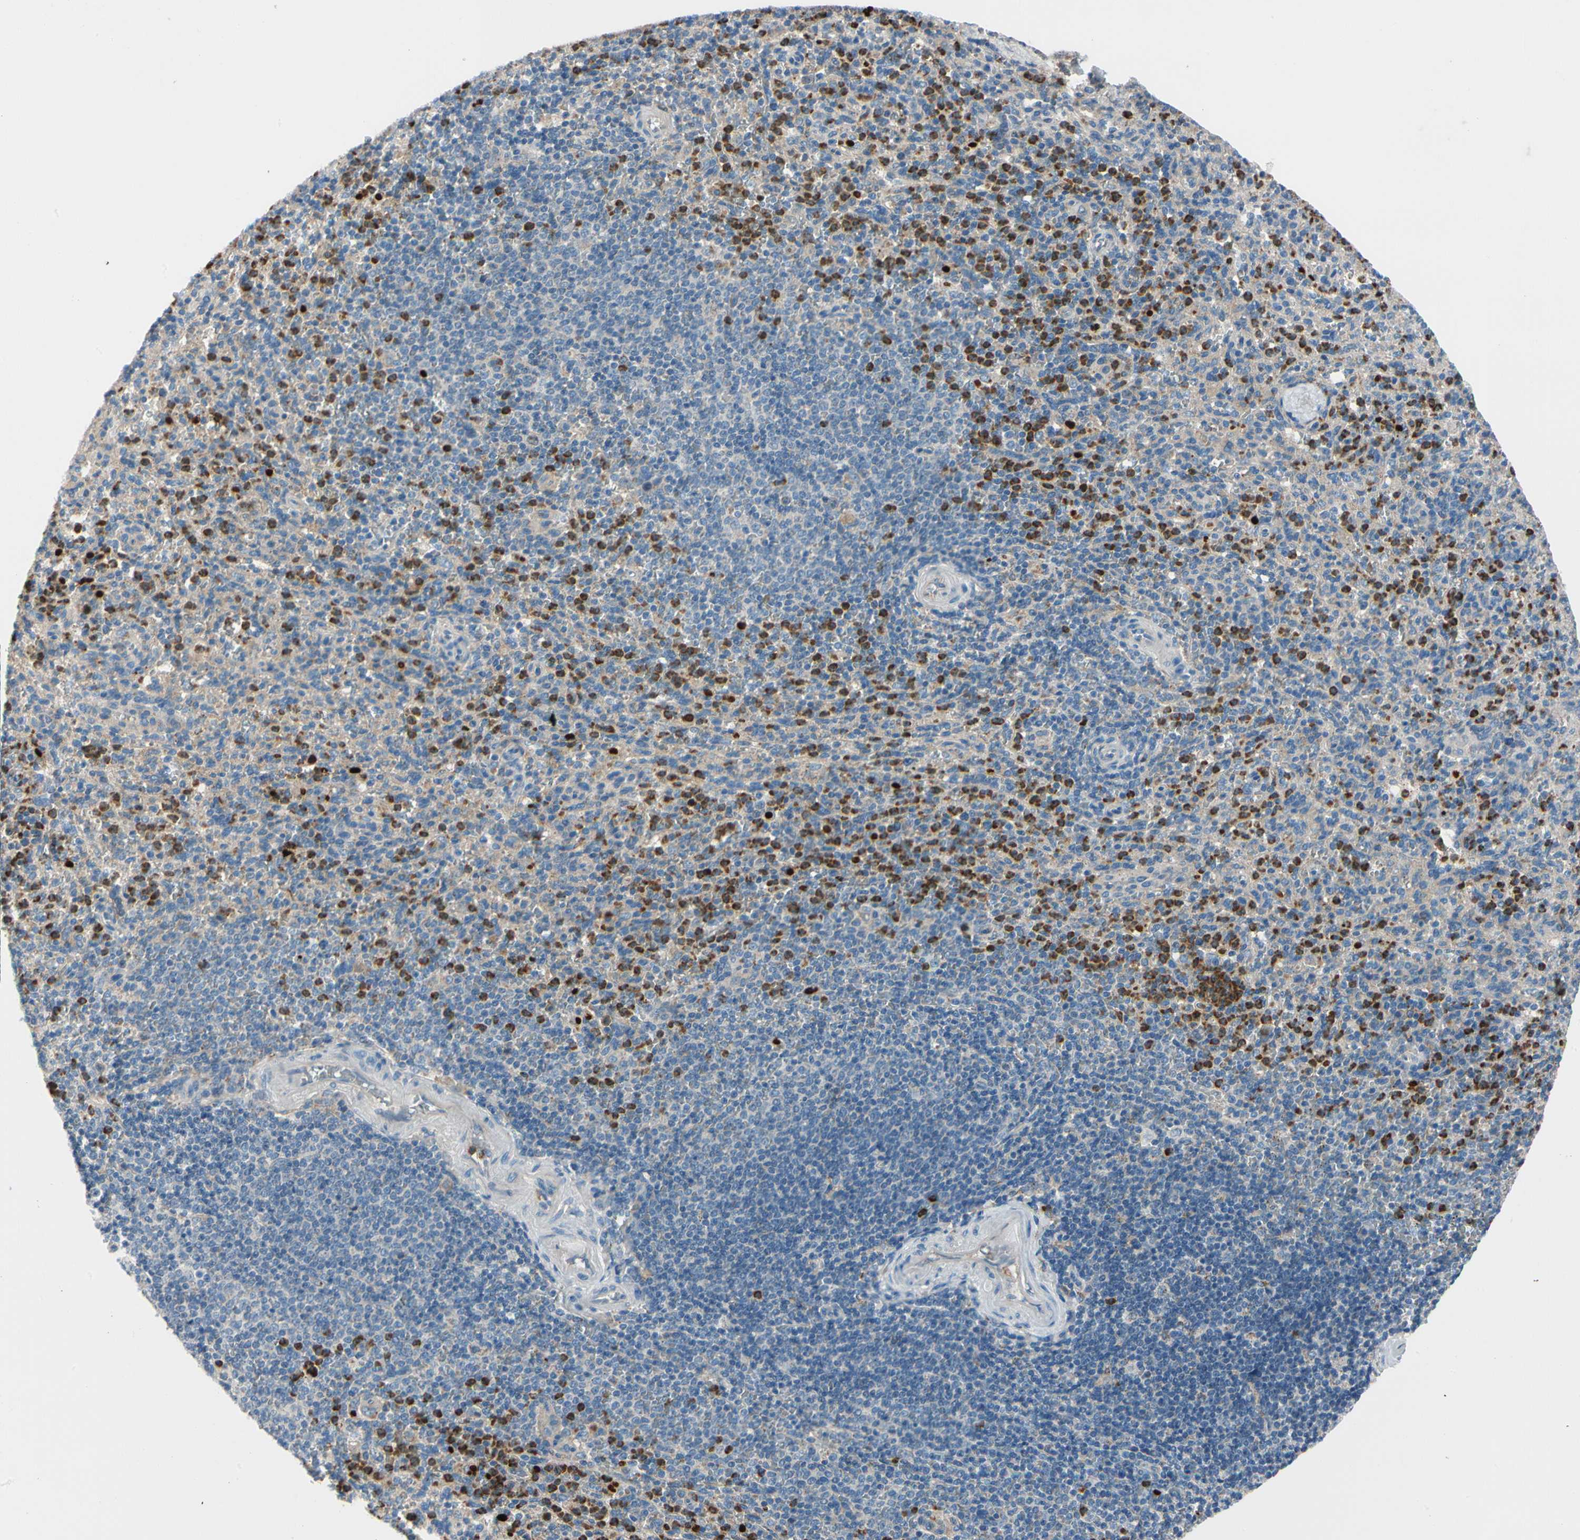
{"staining": {"intensity": "strong", "quantity": "<25%", "location": "cytoplasmic/membranous"}, "tissue": "spleen", "cell_type": "Cells in red pulp", "image_type": "normal", "snomed": [{"axis": "morphology", "description": "Normal tissue, NOS"}, {"axis": "topography", "description": "Spleen"}], "caption": "High-power microscopy captured an immunohistochemistry (IHC) image of benign spleen, revealing strong cytoplasmic/membranous staining in about <25% of cells in red pulp.", "gene": "HJURP", "patient": {"sex": "male", "age": 36}}